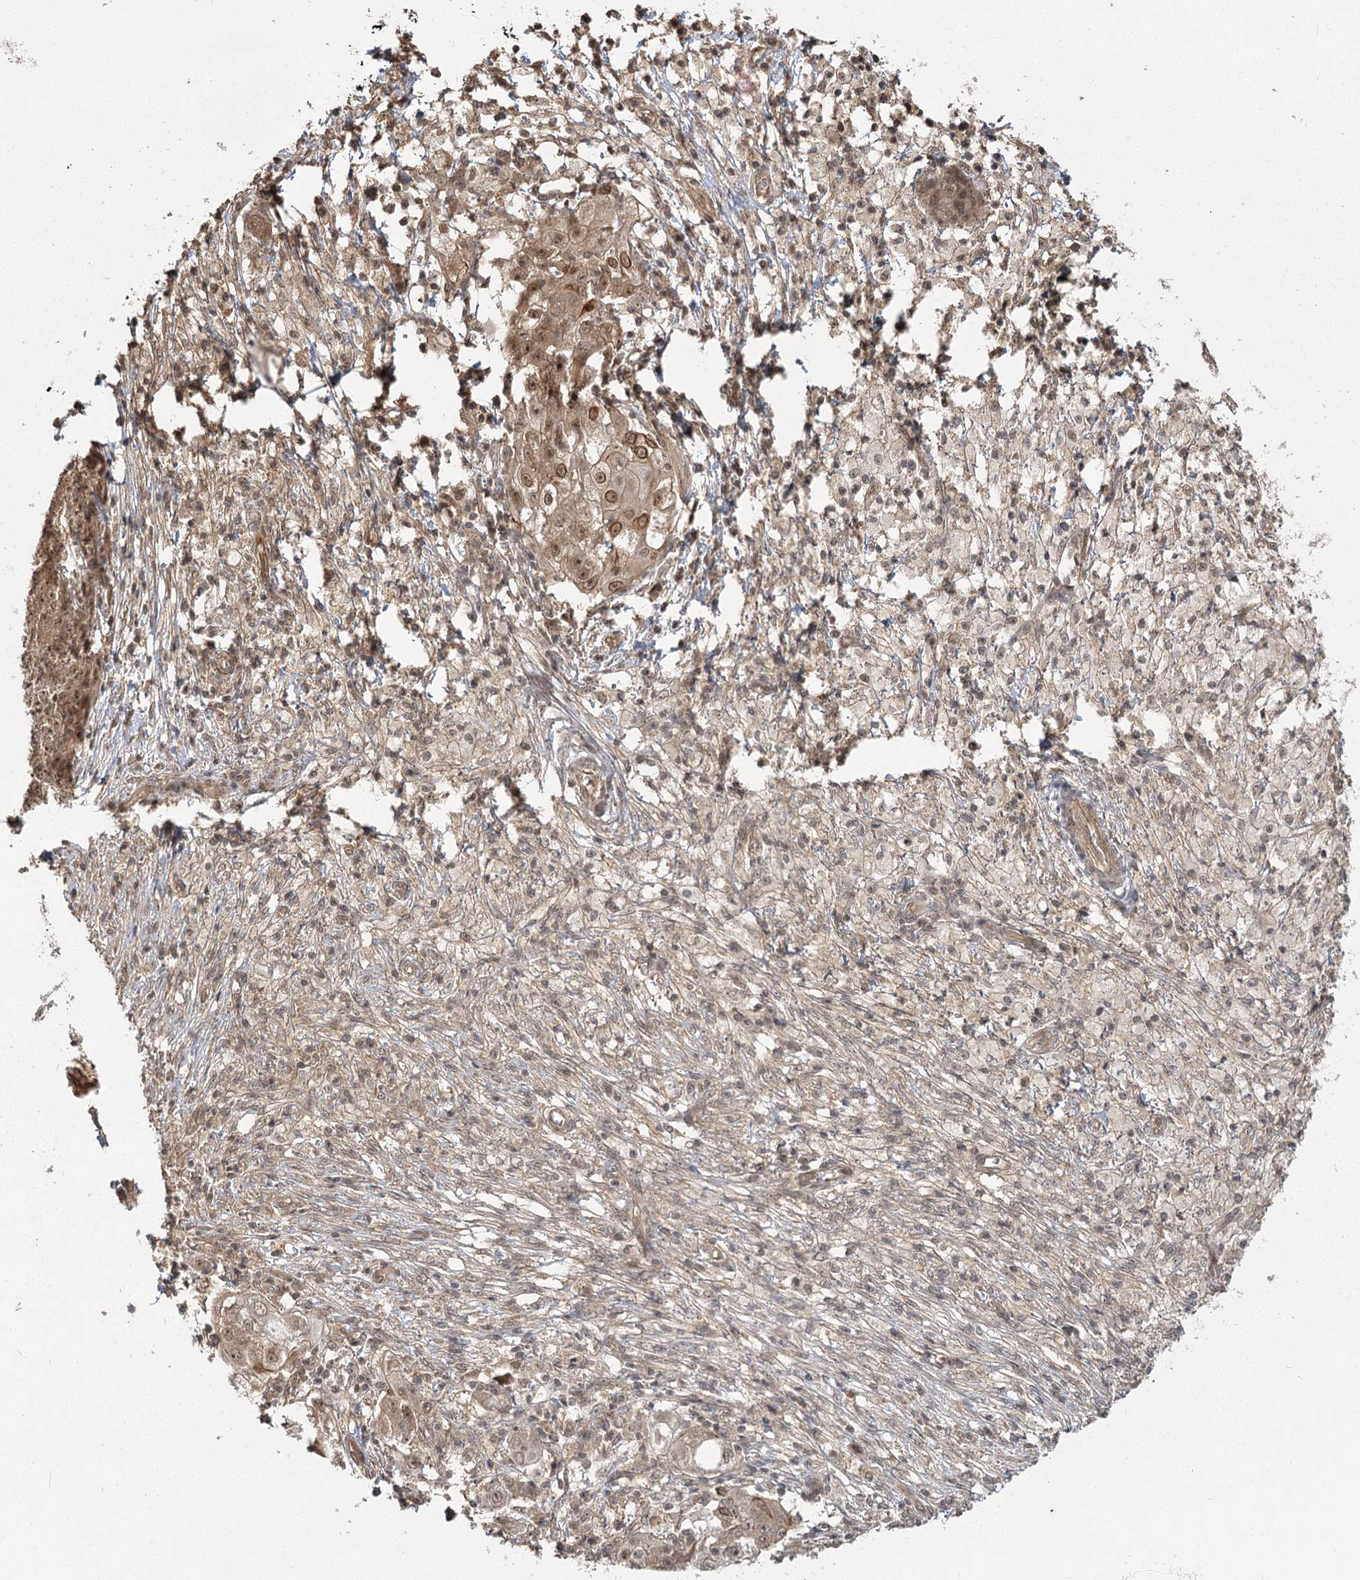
{"staining": {"intensity": "moderate", "quantity": "25%-75%", "location": "cytoplasmic/membranous,nuclear"}, "tissue": "ovarian cancer", "cell_type": "Tumor cells", "image_type": "cancer", "snomed": [{"axis": "morphology", "description": "Carcinoma, endometroid"}, {"axis": "topography", "description": "Ovary"}], "caption": "This image exhibits ovarian endometroid carcinoma stained with IHC to label a protein in brown. The cytoplasmic/membranous and nuclear of tumor cells show moderate positivity for the protein. Nuclei are counter-stained blue.", "gene": "R3HDM2", "patient": {"sex": "female", "age": 42}}